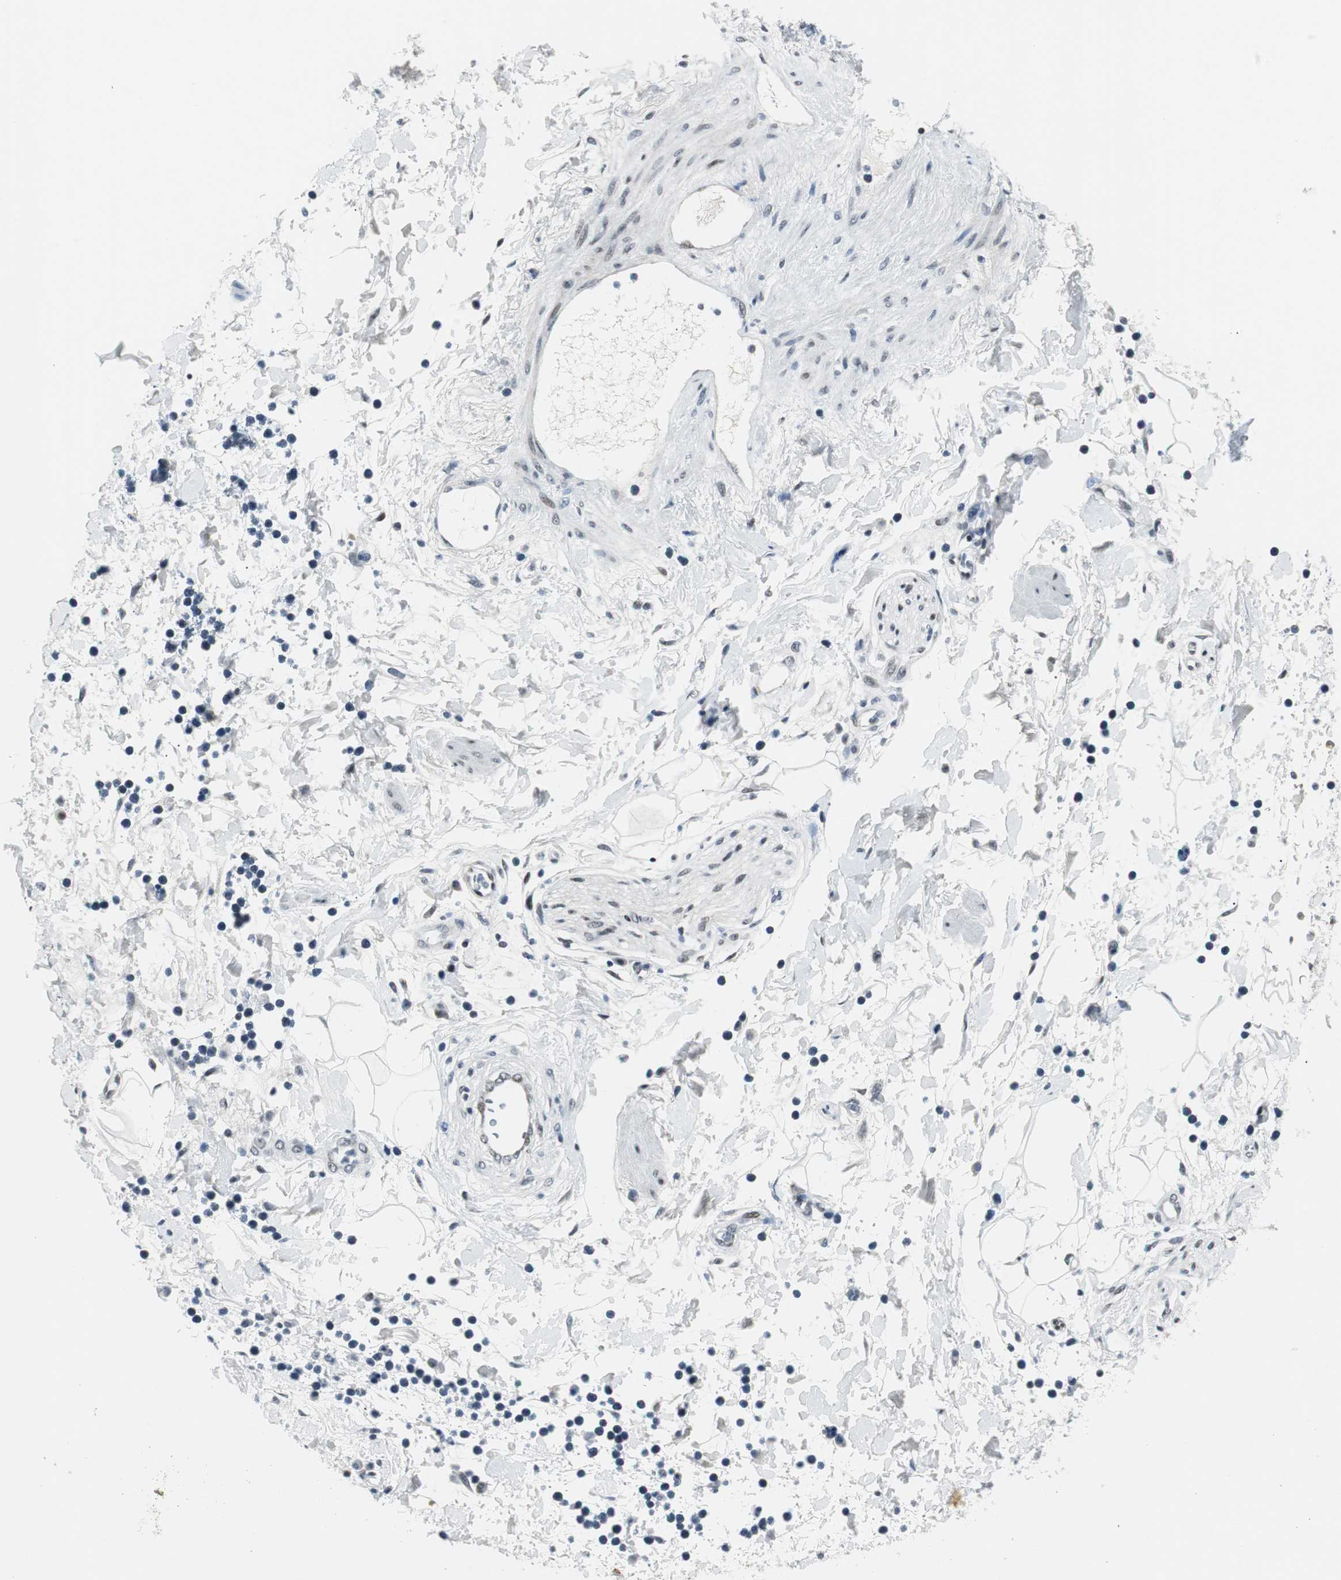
{"staining": {"intensity": "negative", "quantity": "none", "location": "none"}, "tissue": "adipose tissue", "cell_type": "Adipocytes", "image_type": "normal", "snomed": [{"axis": "morphology", "description": "Normal tissue, NOS"}, {"axis": "topography", "description": "Soft tissue"}, {"axis": "topography", "description": "Peripheral nerve tissue"}], "caption": "Immunohistochemistry (IHC) of normal adipose tissue demonstrates no positivity in adipocytes. (DAB (3,3'-diaminobenzidine) IHC with hematoxylin counter stain).", "gene": "MTA1", "patient": {"sex": "female", "age": 71}}